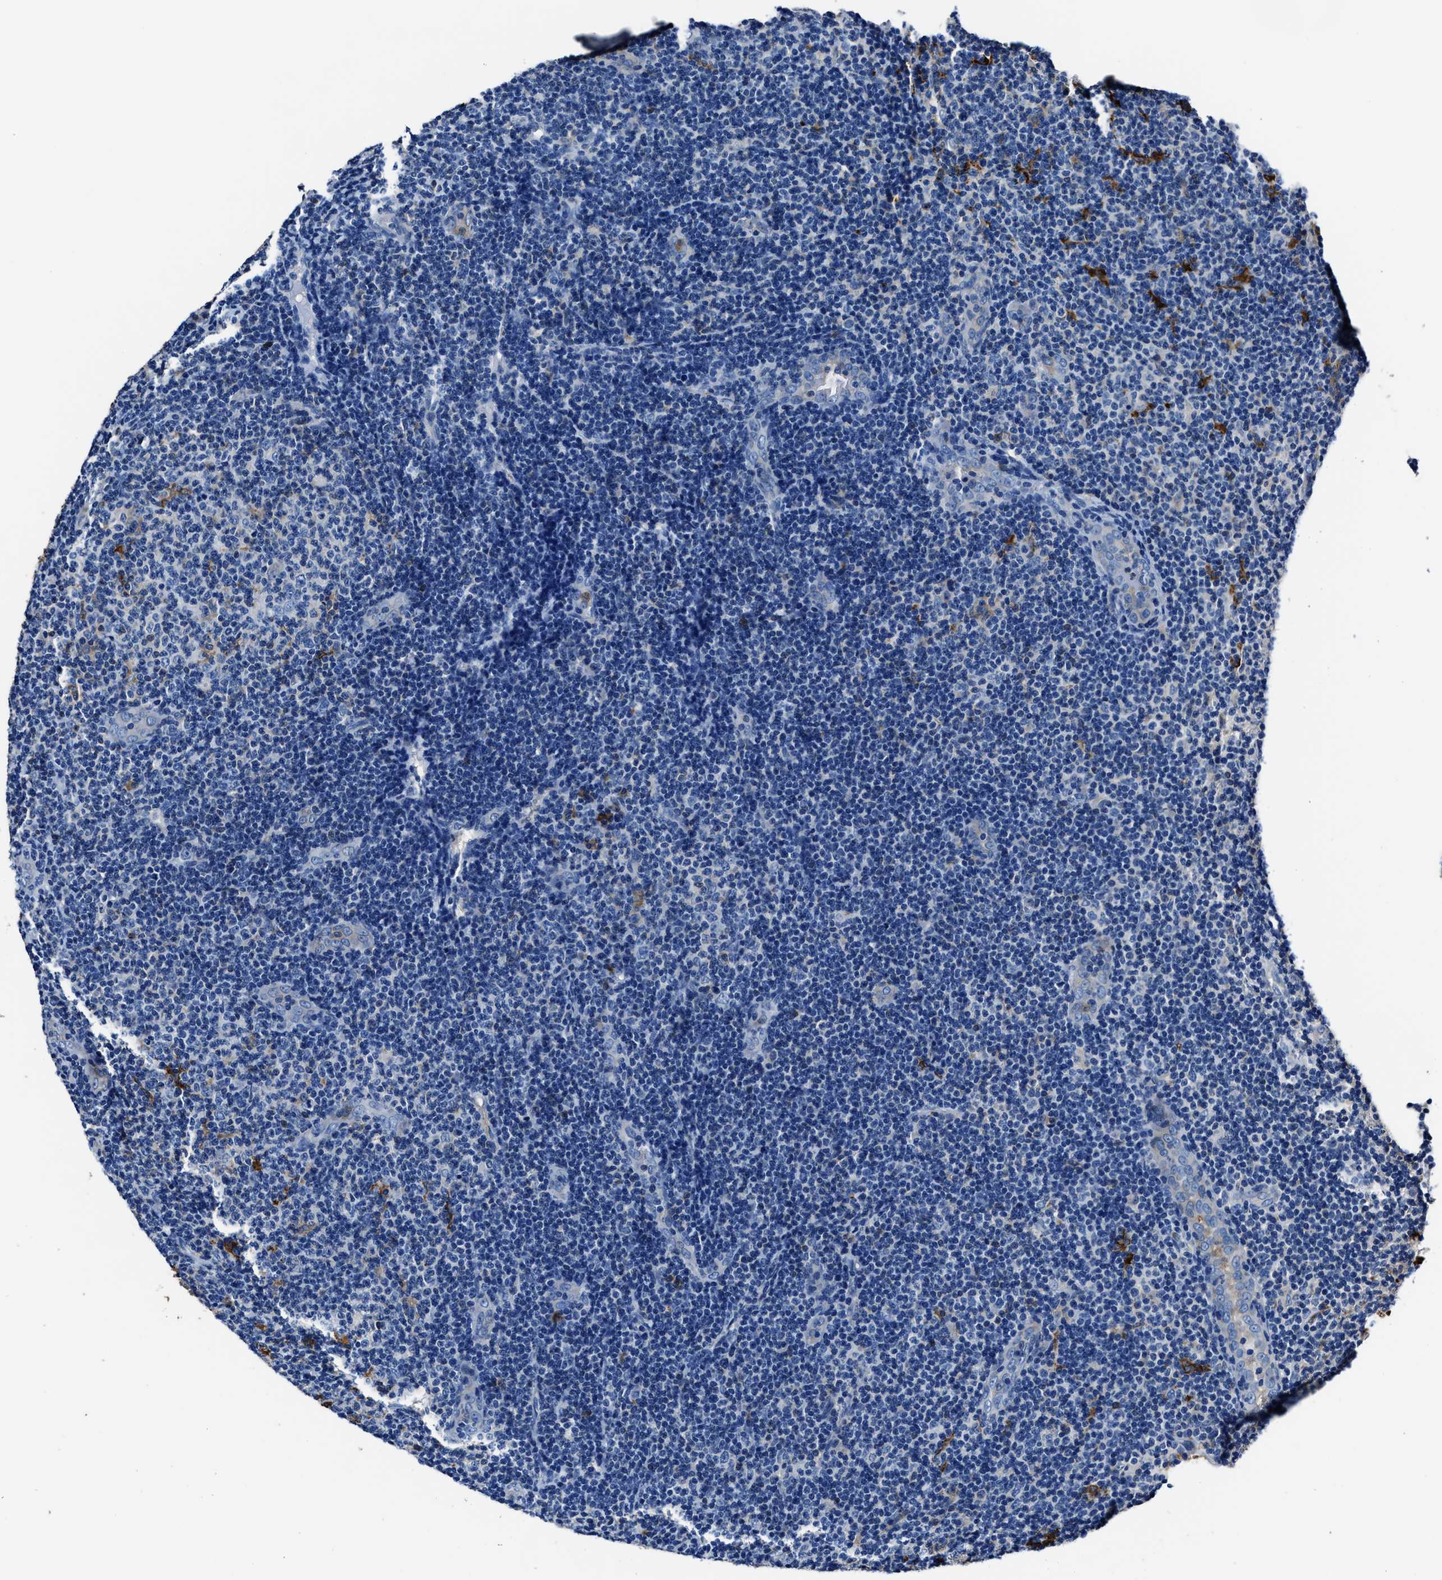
{"staining": {"intensity": "negative", "quantity": "none", "location": "none"}, "tissue": "lymphoma", "cell_type": "Tumor cells", "image_type": "cancer", "snomed": [{"axis": "morphology", "description": "Malignant lymphoma, non-Hodgkin's type, Low grade"}, {"axis": "topography", "description": "Lymph node"}], "caption": "The image reveals no staining of tumor cells in lymphoma.", "gene": "FTL", "patient": {"sex": "male", "age": 83}}